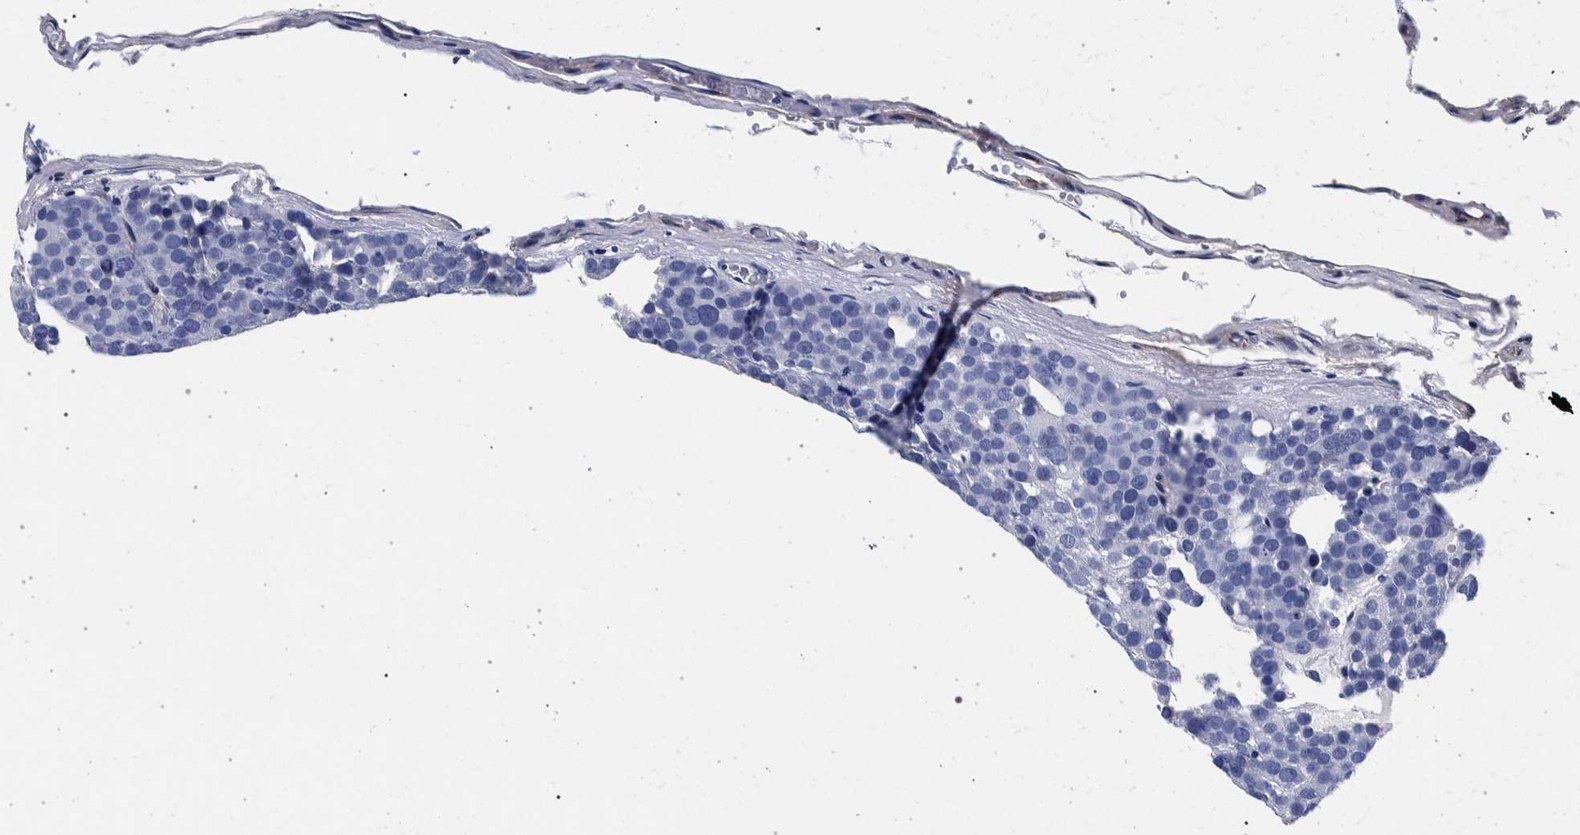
{"staining": {"intensity": "negative", "quantity": "none", "location": "none"}, "tissue": "testis cancer", "cell_type": "Tumor cells", "image_type": "cancer", "snomed": [{"axis": "morphology", "description": "Seminoma, NOS"}, {"axis": "topography", "description": "Testis"}], "caption": "Immunohistochemistry (IHC) of human testis seminoma reveals no positivity in tumor cells.", "gene": "NIBAN2", "patient": {"sex": "male", "age": 71}}